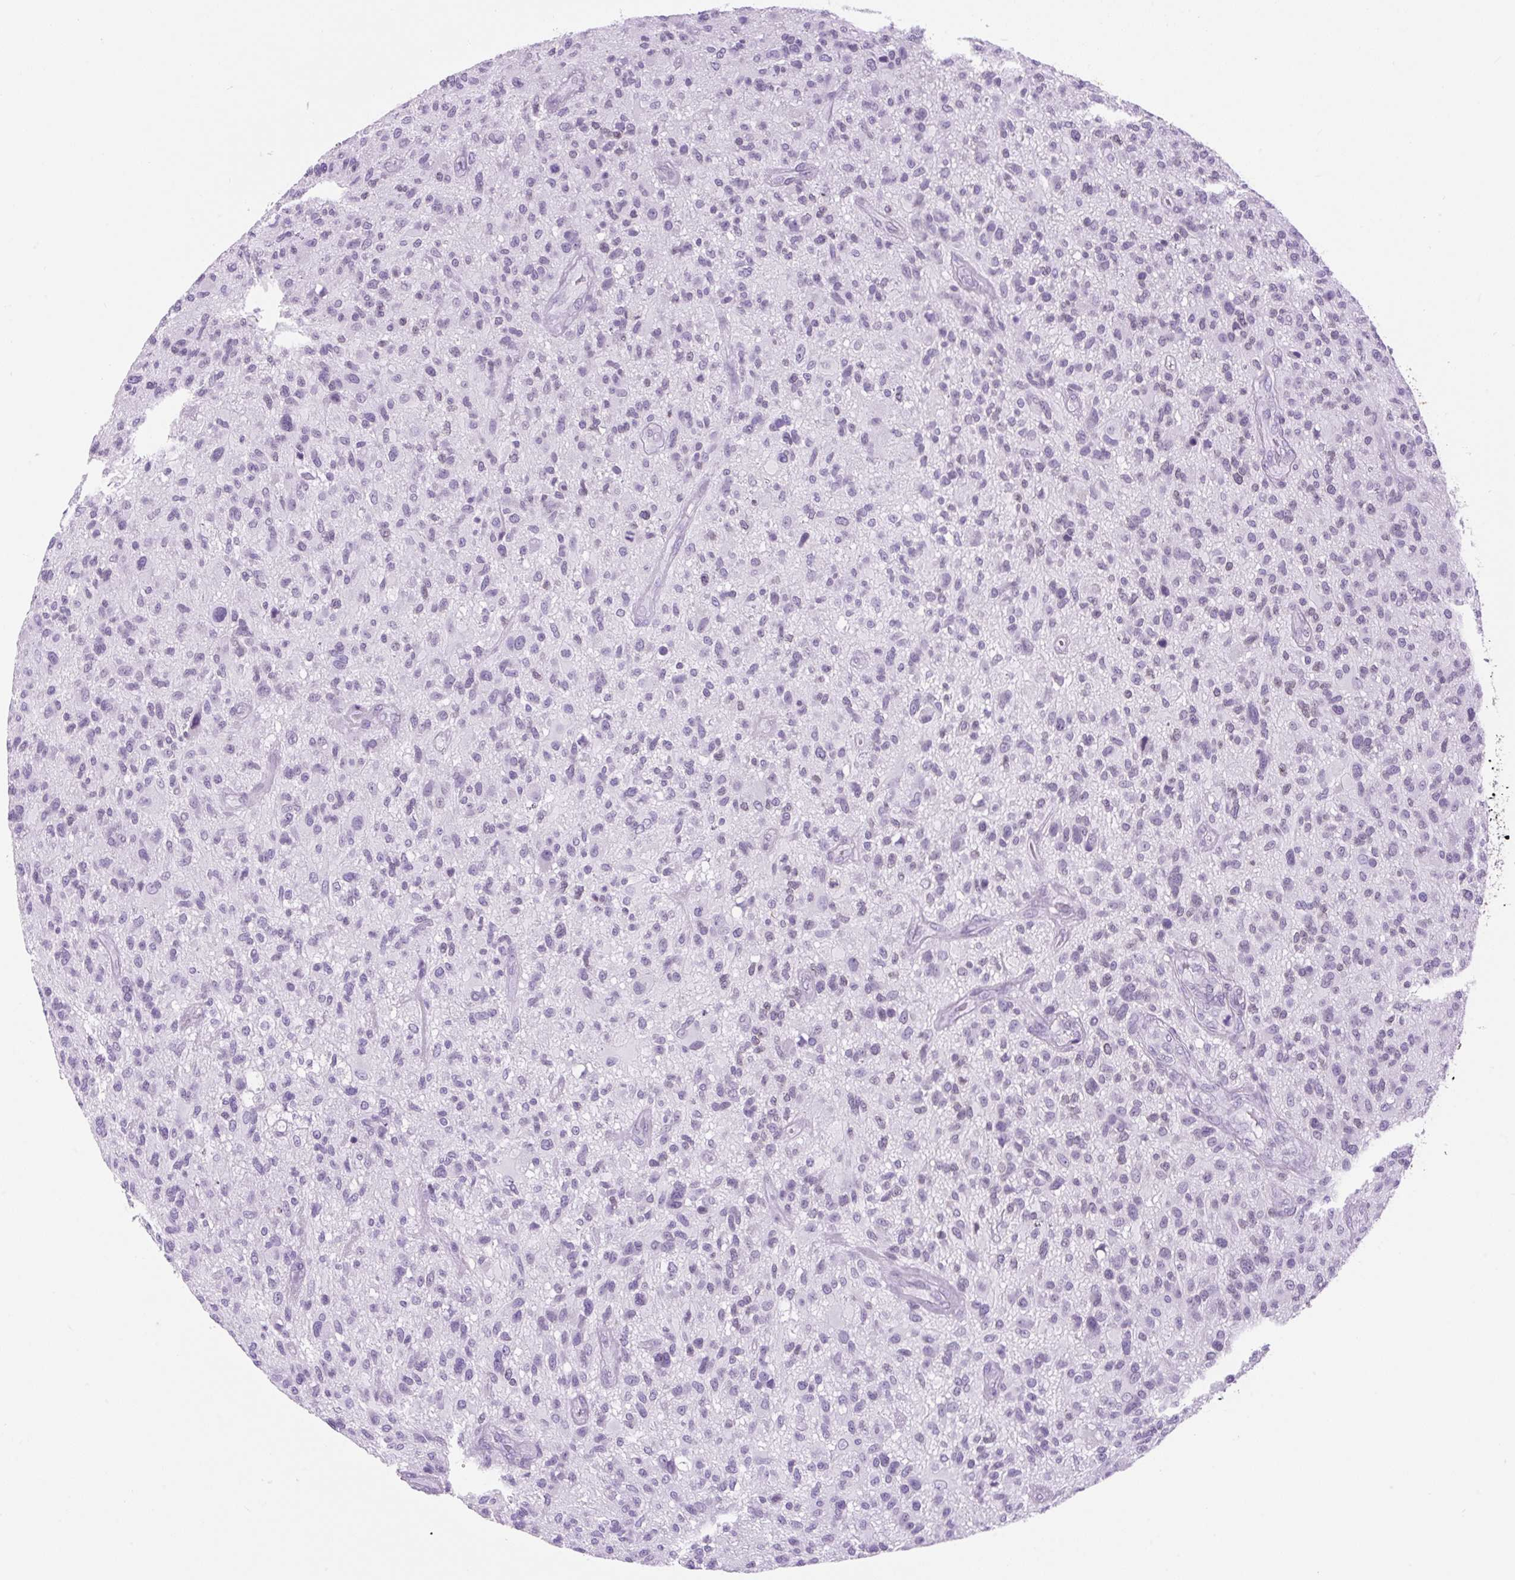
{"staining": {"intensity": "weak", "quantity": "<25%", "location": "cytoplasmic/membranous,nuclear"}, "tissue": "glioma", "cell_type": "Tumor cells", "image_type": "cancer", "snomed": [{"axis": "morphology", "description": "Glioma, malignant, High grade"}, {"axis": "topography", "description": "Brain"}], "caption": "The immunohistochemistry image has no significant positivity in tumor cells of high-grade glioma (malignant) tissue.", "gene": "VPREB1", "patient": {"sex": "male", "age": 47}}